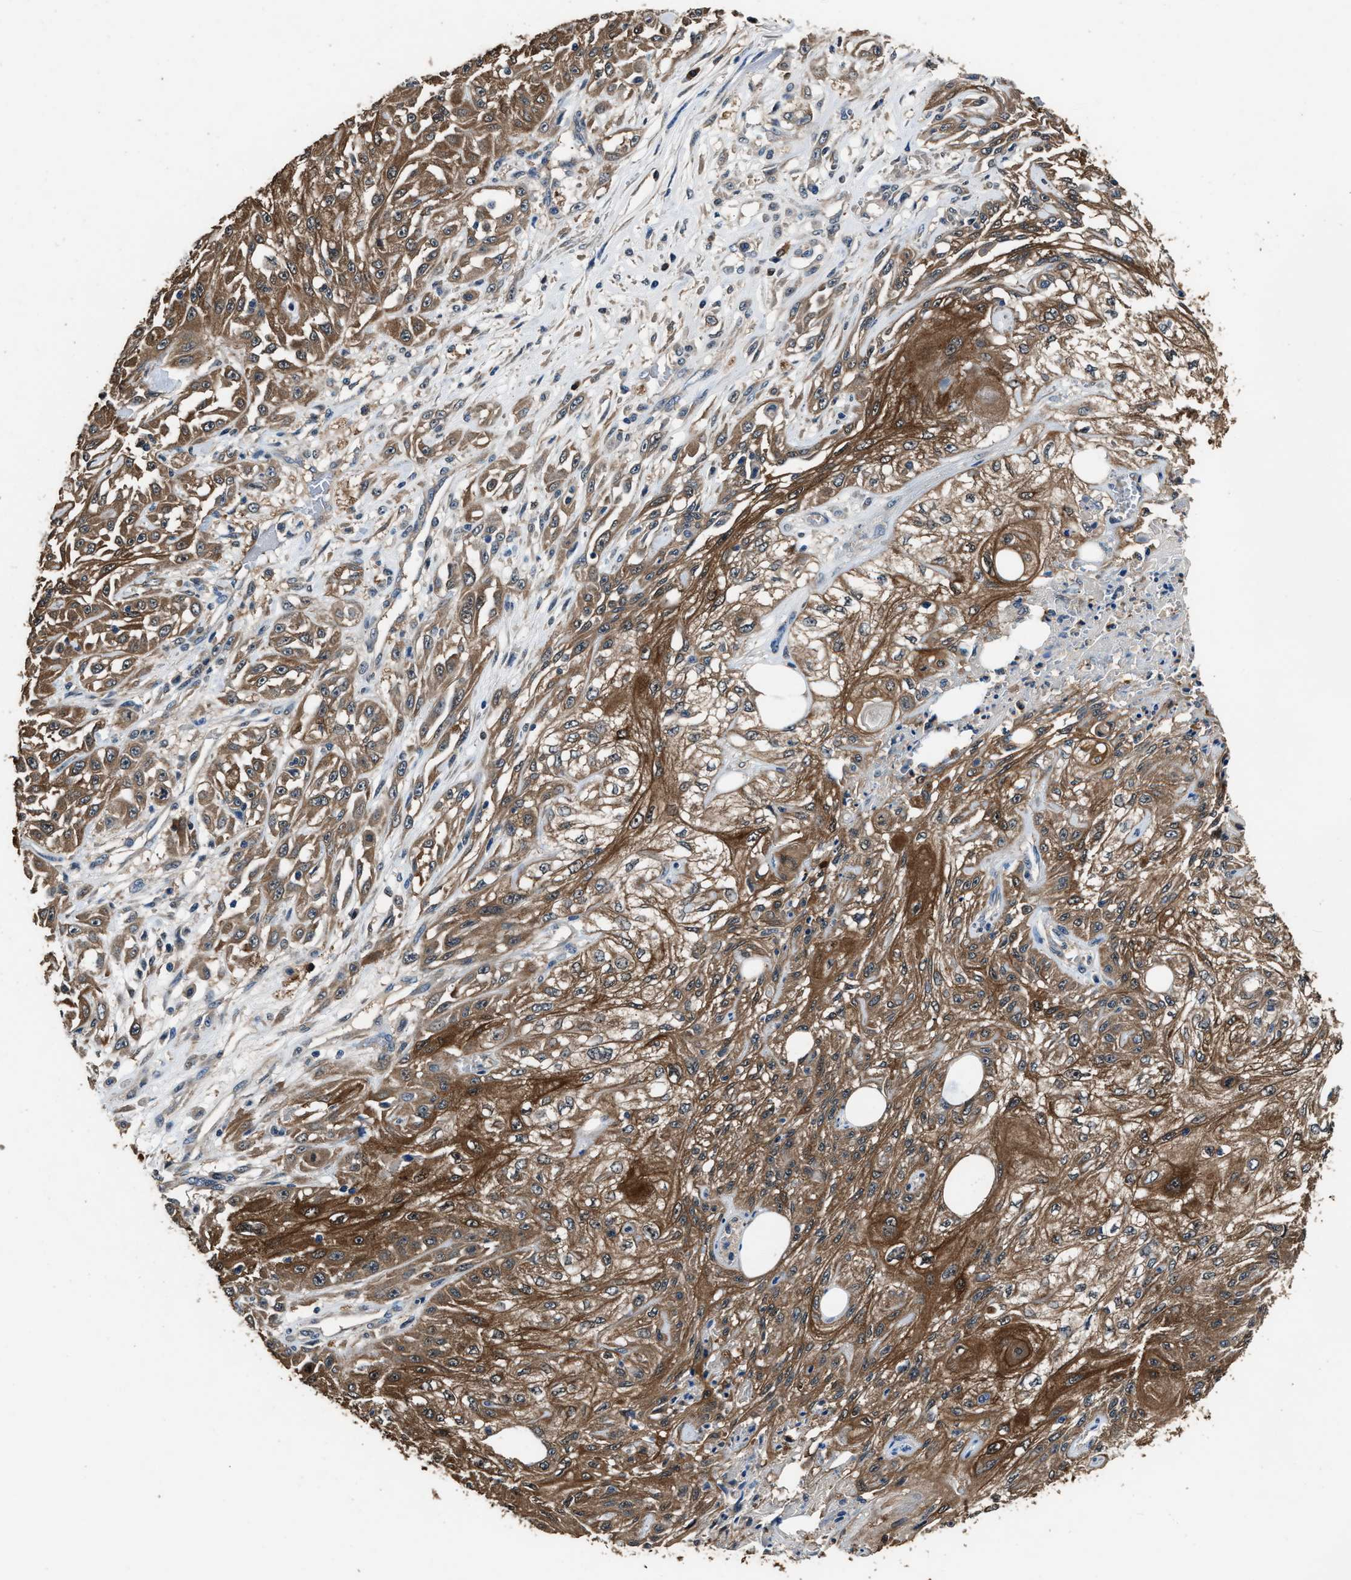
{"staining": {"intensity": "moderate", "quantity": ">75%", "location": "cytoplasmic/membranous"}, "tissue": "skin cancer", "cell_type": "Tumor cells", "image_type": "cancer", "snomed": [{"axis": "morphology", "description": "Squamous cell carcinoma, NOS"}, {"axis": "morphology", "description": "Squamous cell carcinoma, metastatic, NOS"}, {"axis": "topography", "description": "Skin"}, {"axis": "topography", "description": "Lymph node"}], "caption": "Skin cancer (squamous cell carcinoma) stained for a protein (brown) reveals moderate cytoplasmic/membranous positive expression in about >75% of tumor cells.", "gene": "GSTP1", "patient": {"sex": "male", "age": 75}}